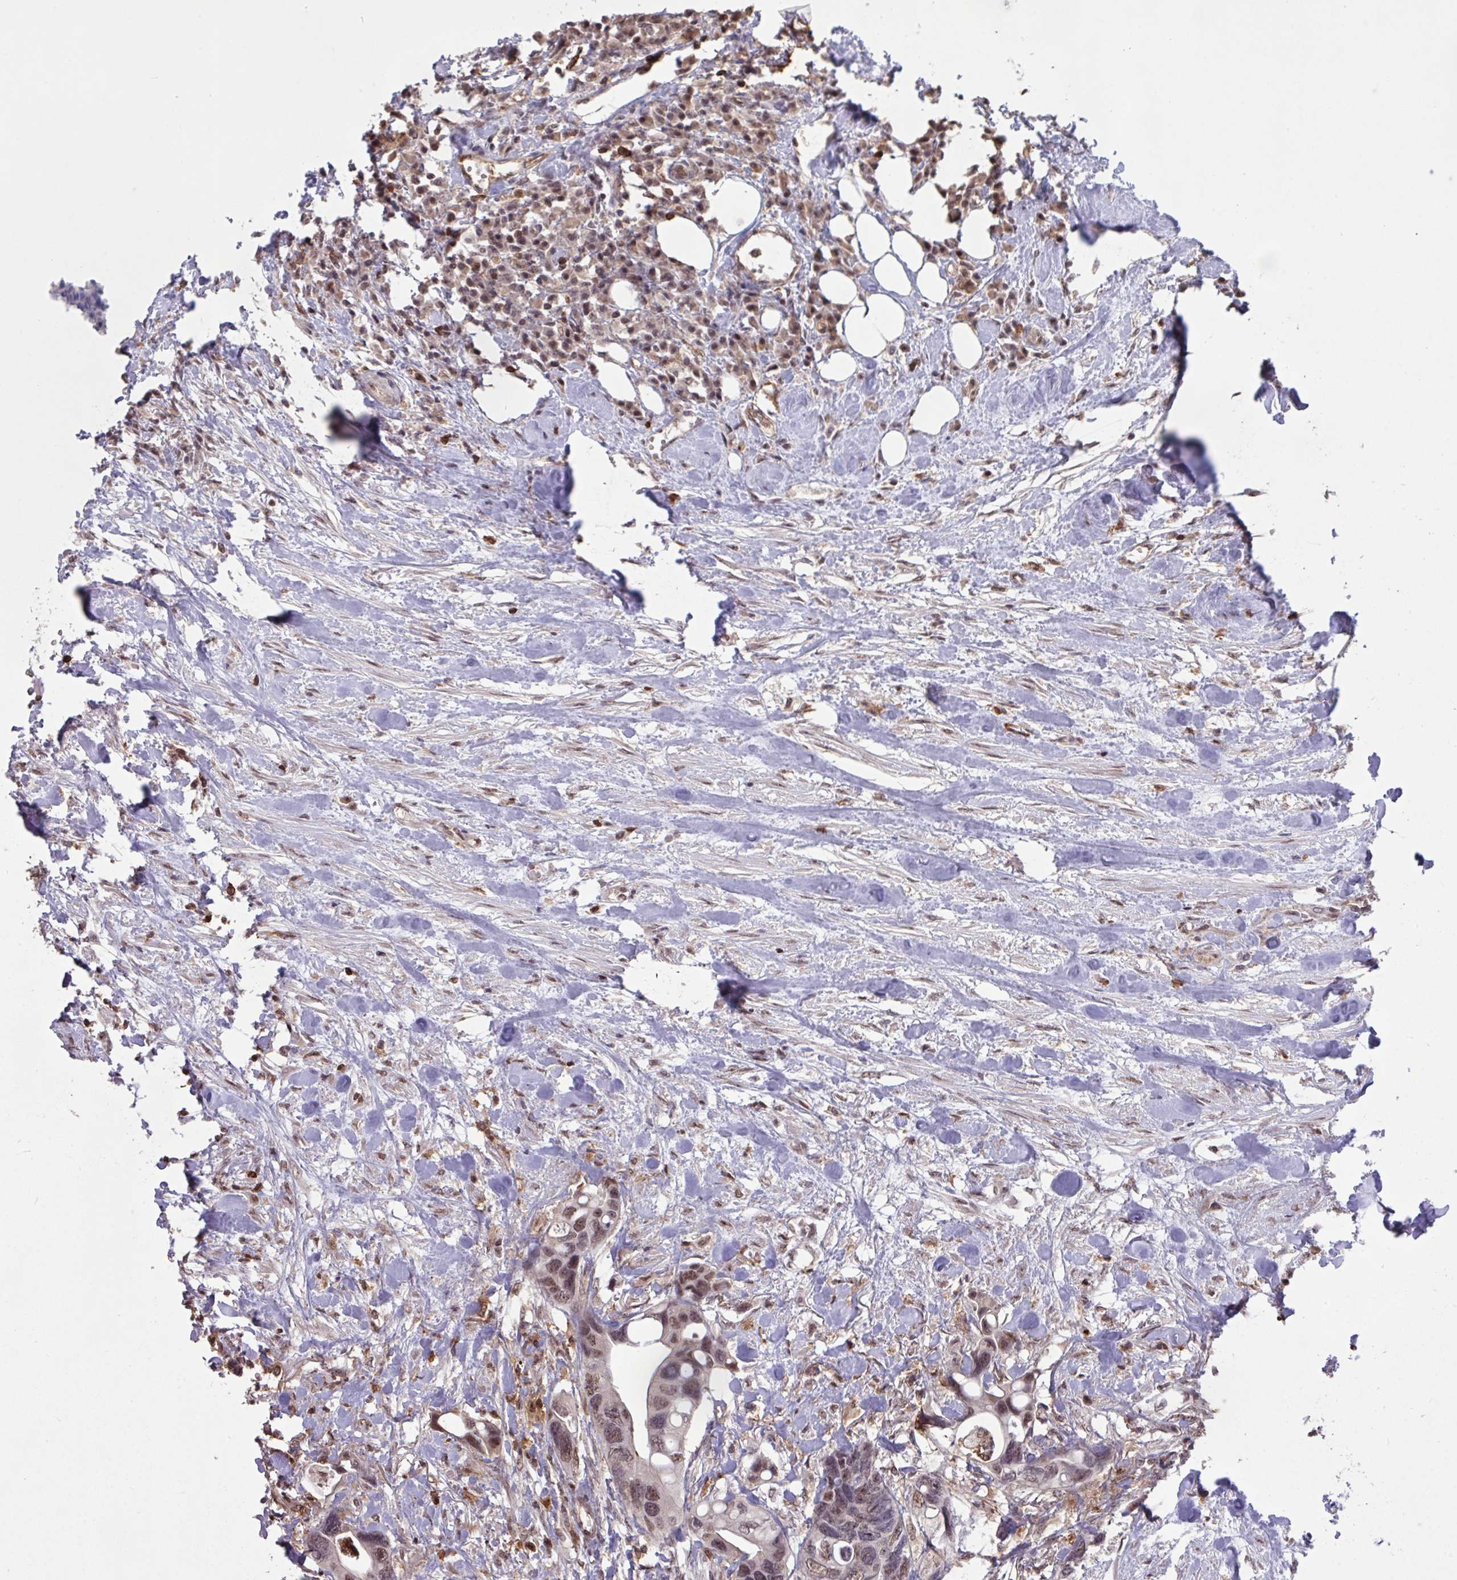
{"staining": {"intensity": "moderate", "quantity": ">75%", "location": "nuclear"}, "tissue": "colorectal cancer", "cell_type": "Tumor cells", "image_type": "cancer", "snomed": [{"axis": "morphology", "description": "Adenocarcinoma, NOS"}, {"axis": "topography", "description": "Rectum"}], "caption": "Colorectal cancer (adenocarcinoma) stained with a protein marker demonstrates moderate staining in tumor cells.", "gene": "GON7", "patient": {"sex": "male", "age": 57}}